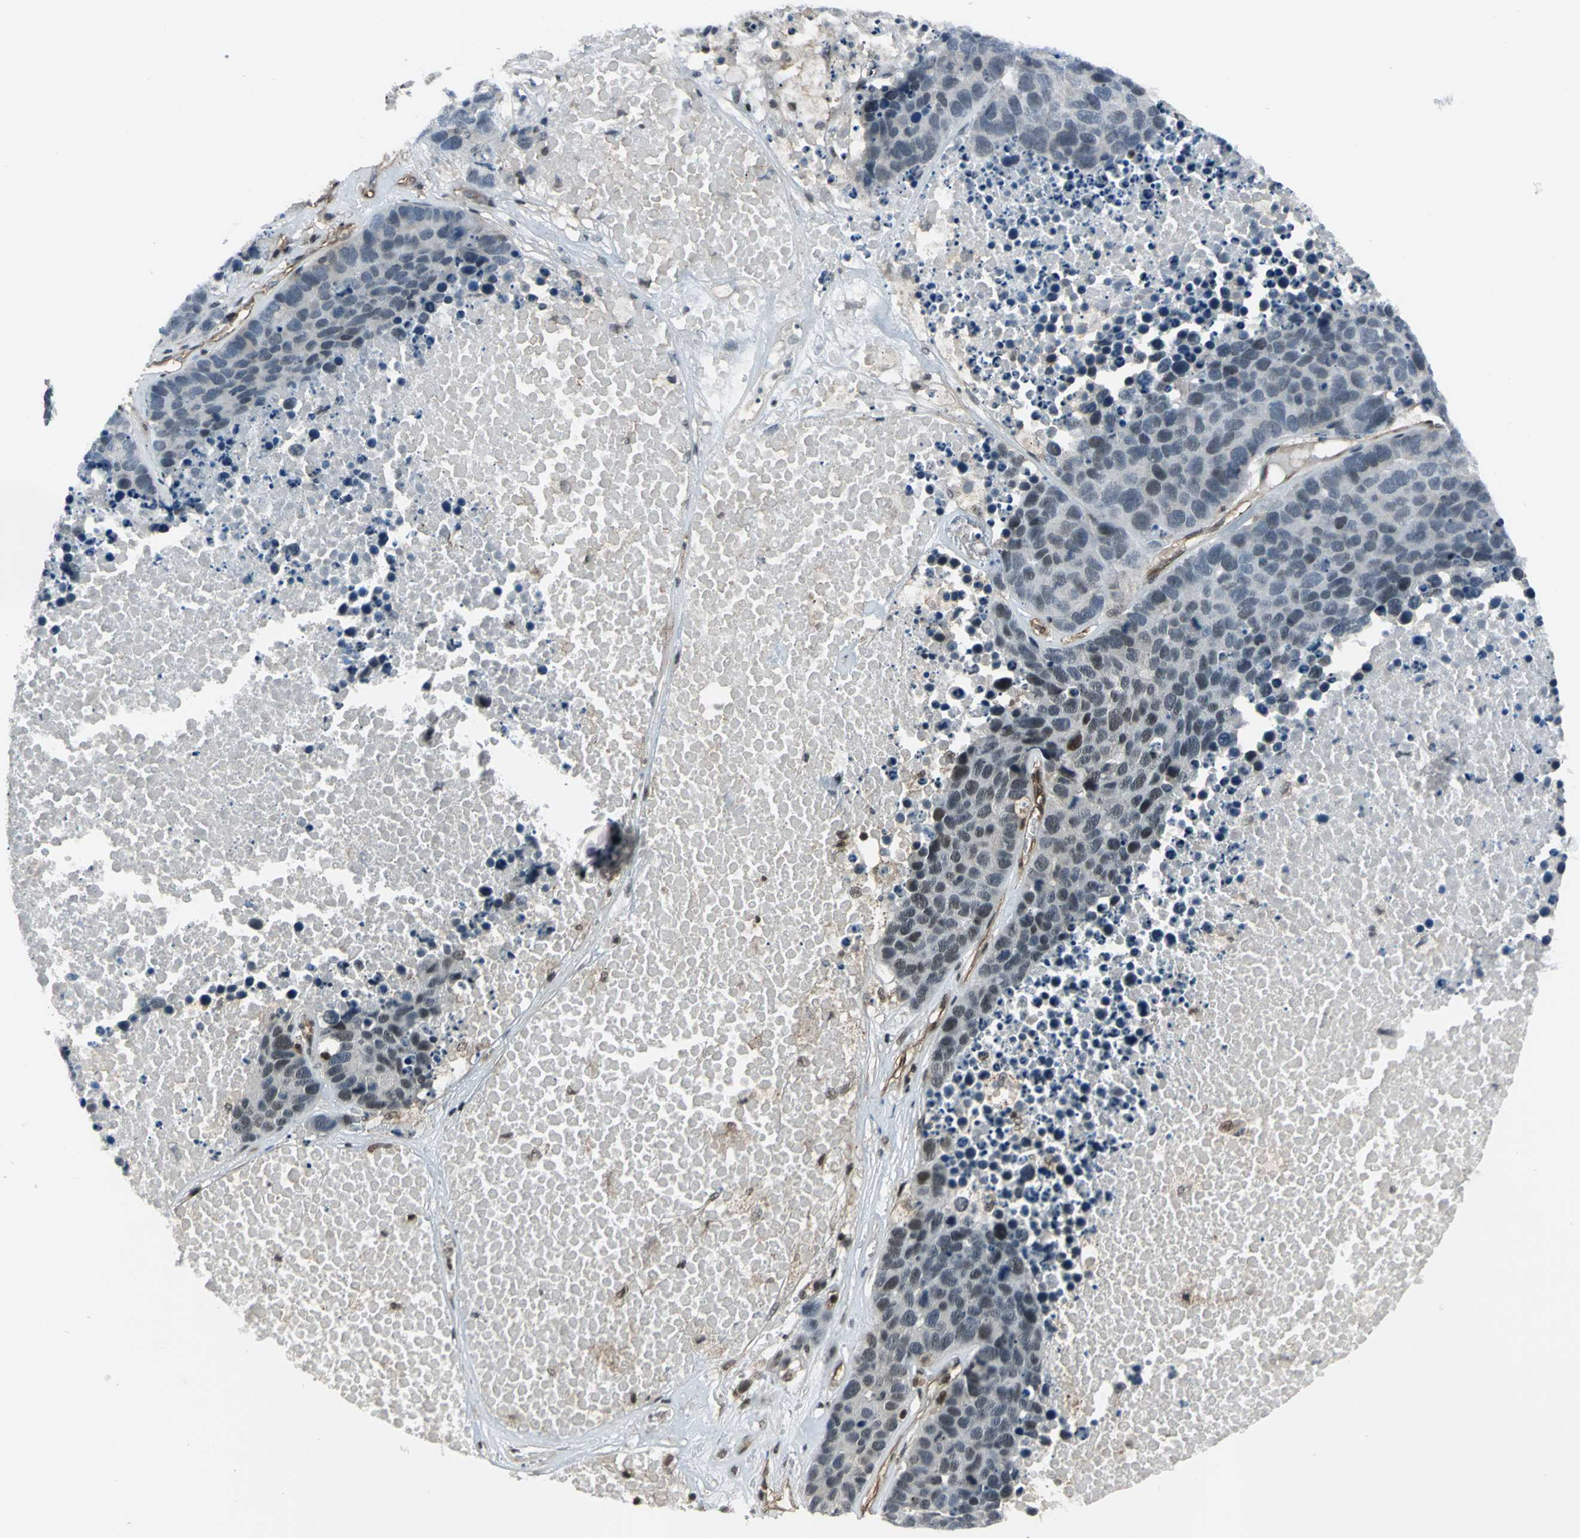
{"staining": {"intensity": "negative", "quantity": "none", "location": "none"}, "tissue": "carcinoid", "cell_type": "Tumor cells", "image_type": "cancer", "snomed": [{"axis": "morphology", "description": "Carcinoid, malignant, NOS"}, {"axis": "topography", "description": "Lung"}], "caption": "Immunohistochemistry (IHC) image of carcinoid stained for a protein (brown), which displays no staining in tumor cells.", "gene": "NR2C2", "patient": {"sex": "male", "age": 60}}